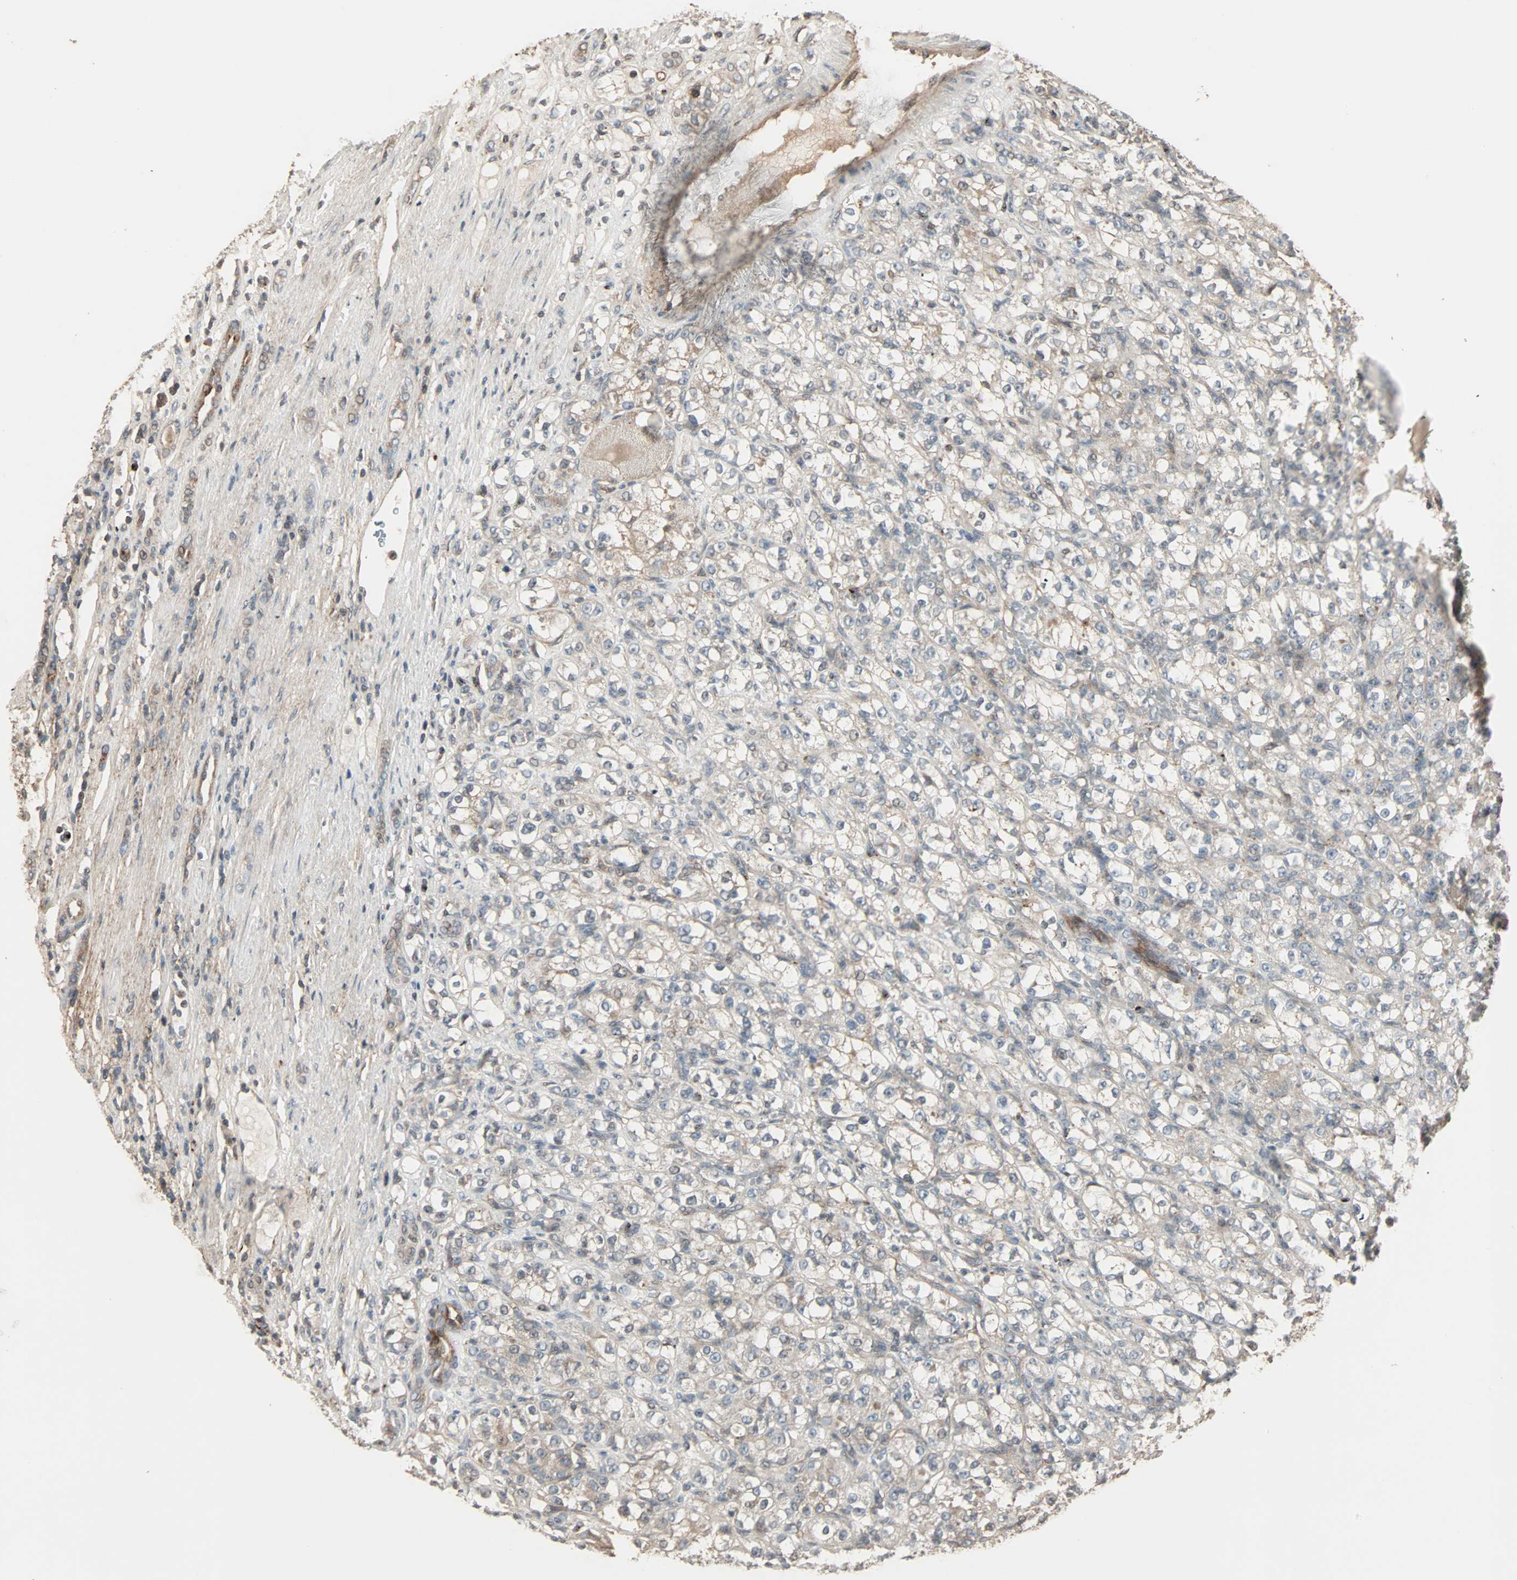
{"staining": {"intensity": "weak", "quantity": "25%-75%", "location": "cytoplasmic/membranous"}, "tissue": "renal cancer", "cell_type": "Tumor cells", "image_type": "cancer", "snomed": [{"axis": "morphology", "description": "Normal tissue, NOS"}, {"axis": "morphology", "description": "Adenocarcinoma, NOS"}, {"axis": "topography", "description": "Kidney"}], "caption": "Renal cancer was stained to show a protein in brown. There is low levels of weak cytoplasmic/membranous expression in approximately 25%-75% of tumor cells. Ihc stains the protein of interest in brown and the nuclei are stained blue.", "gene": "CALCRL", "patient": {"sex": "male", "age": 61}}